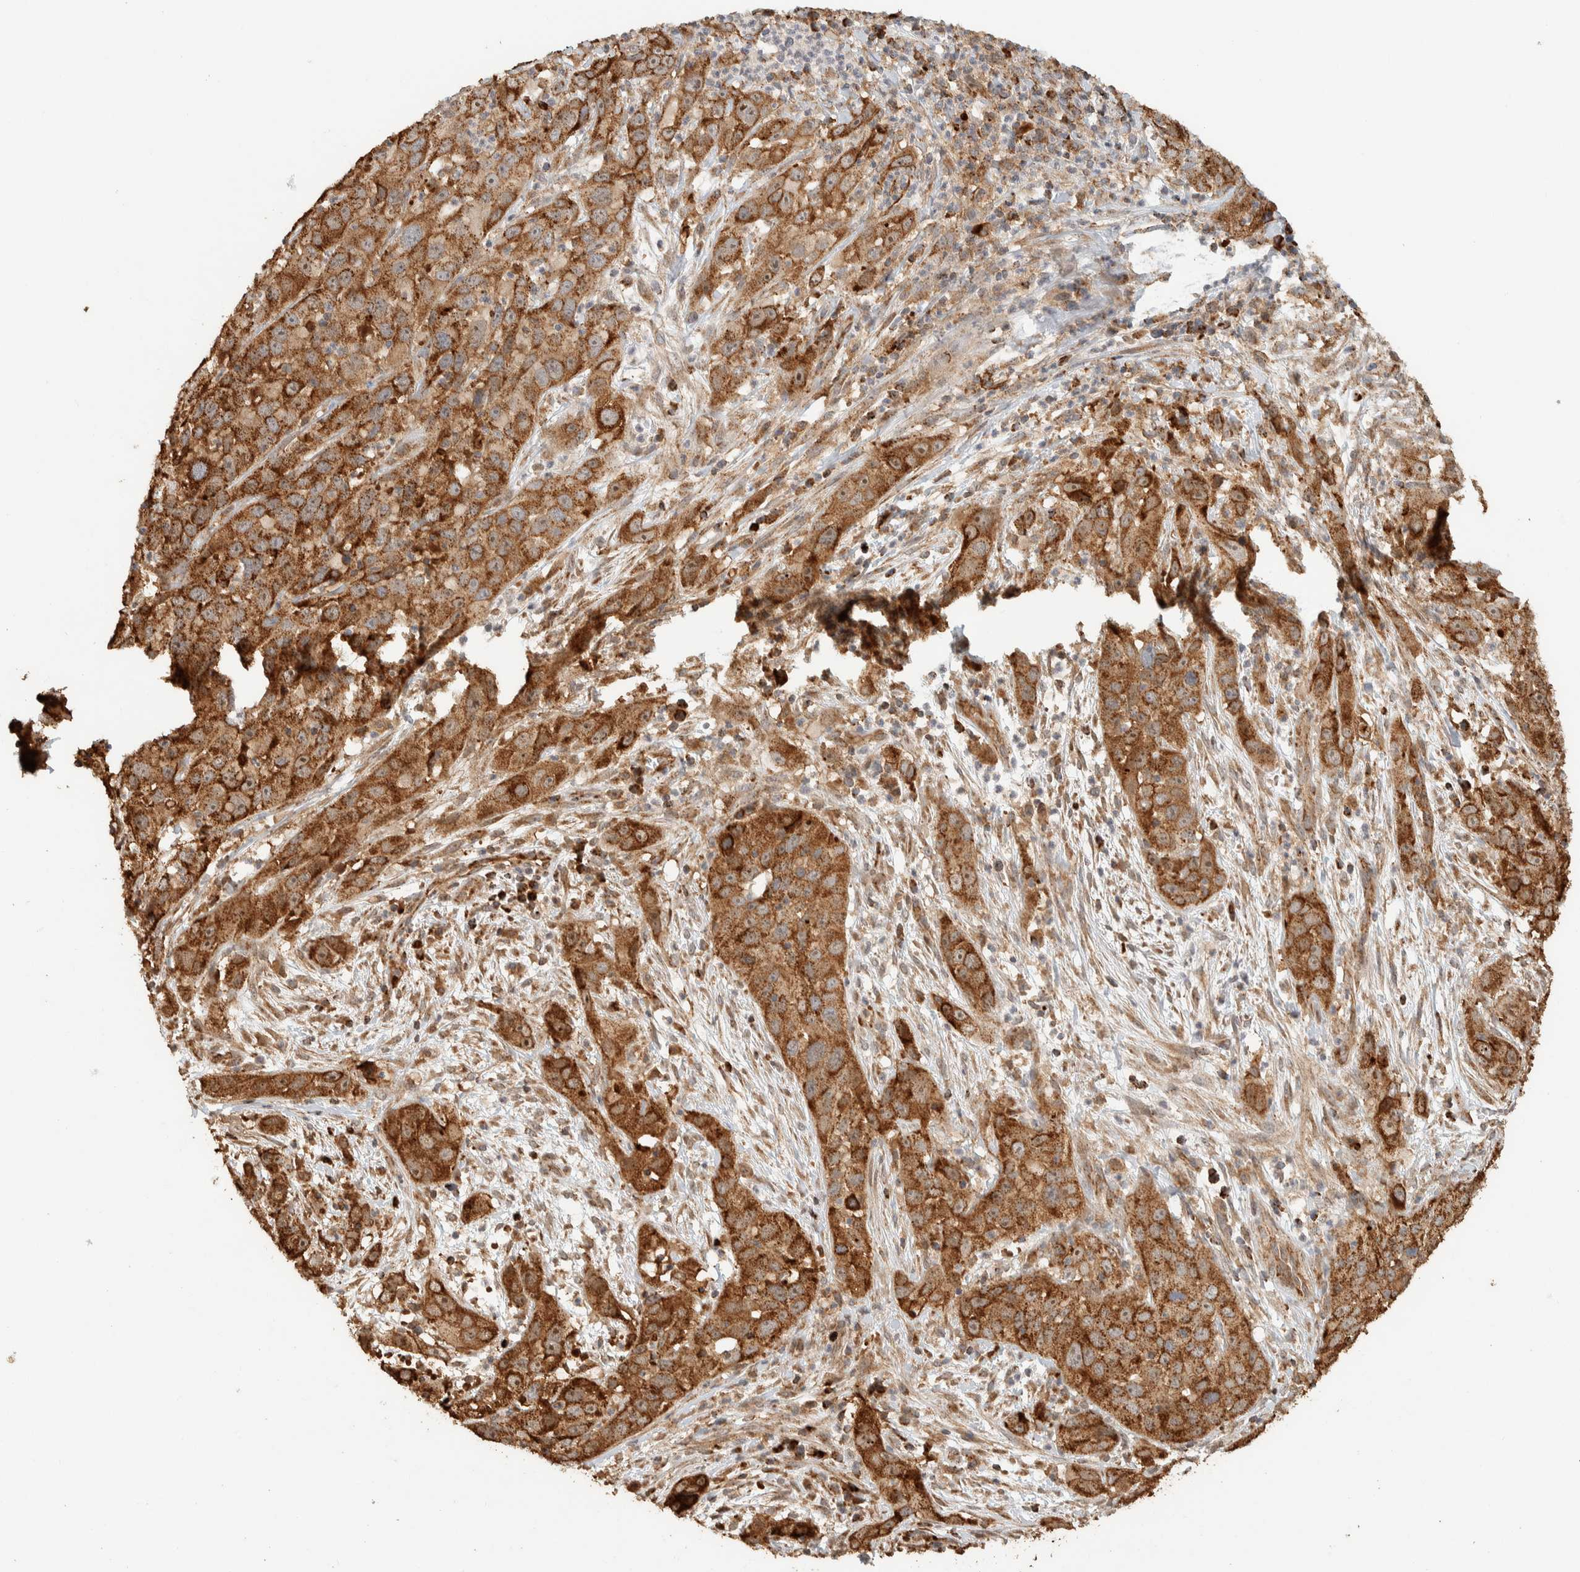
{"staining": {"intensity": "moderate", "quantity": ">75%", "location": "cytoplasmic/membranous"}, "tissue": "cervical cancer", "cell_type": "Tumor cells", "image_type": "cancer", "snomed": [{"axis": "morphology", "description": "Squamous cell carcinoma, NOS"}, {"axis": "topography", "description": "Cervix"}], "caption": "IHC (DAB) staining of cervical squamous cell carcinoma demonstrates moderate cytoplasmic/membranous protein expression in about >75% of tumor cells.", "gene": "KIF9", "patient": {"sex": "female", "age": 32}}